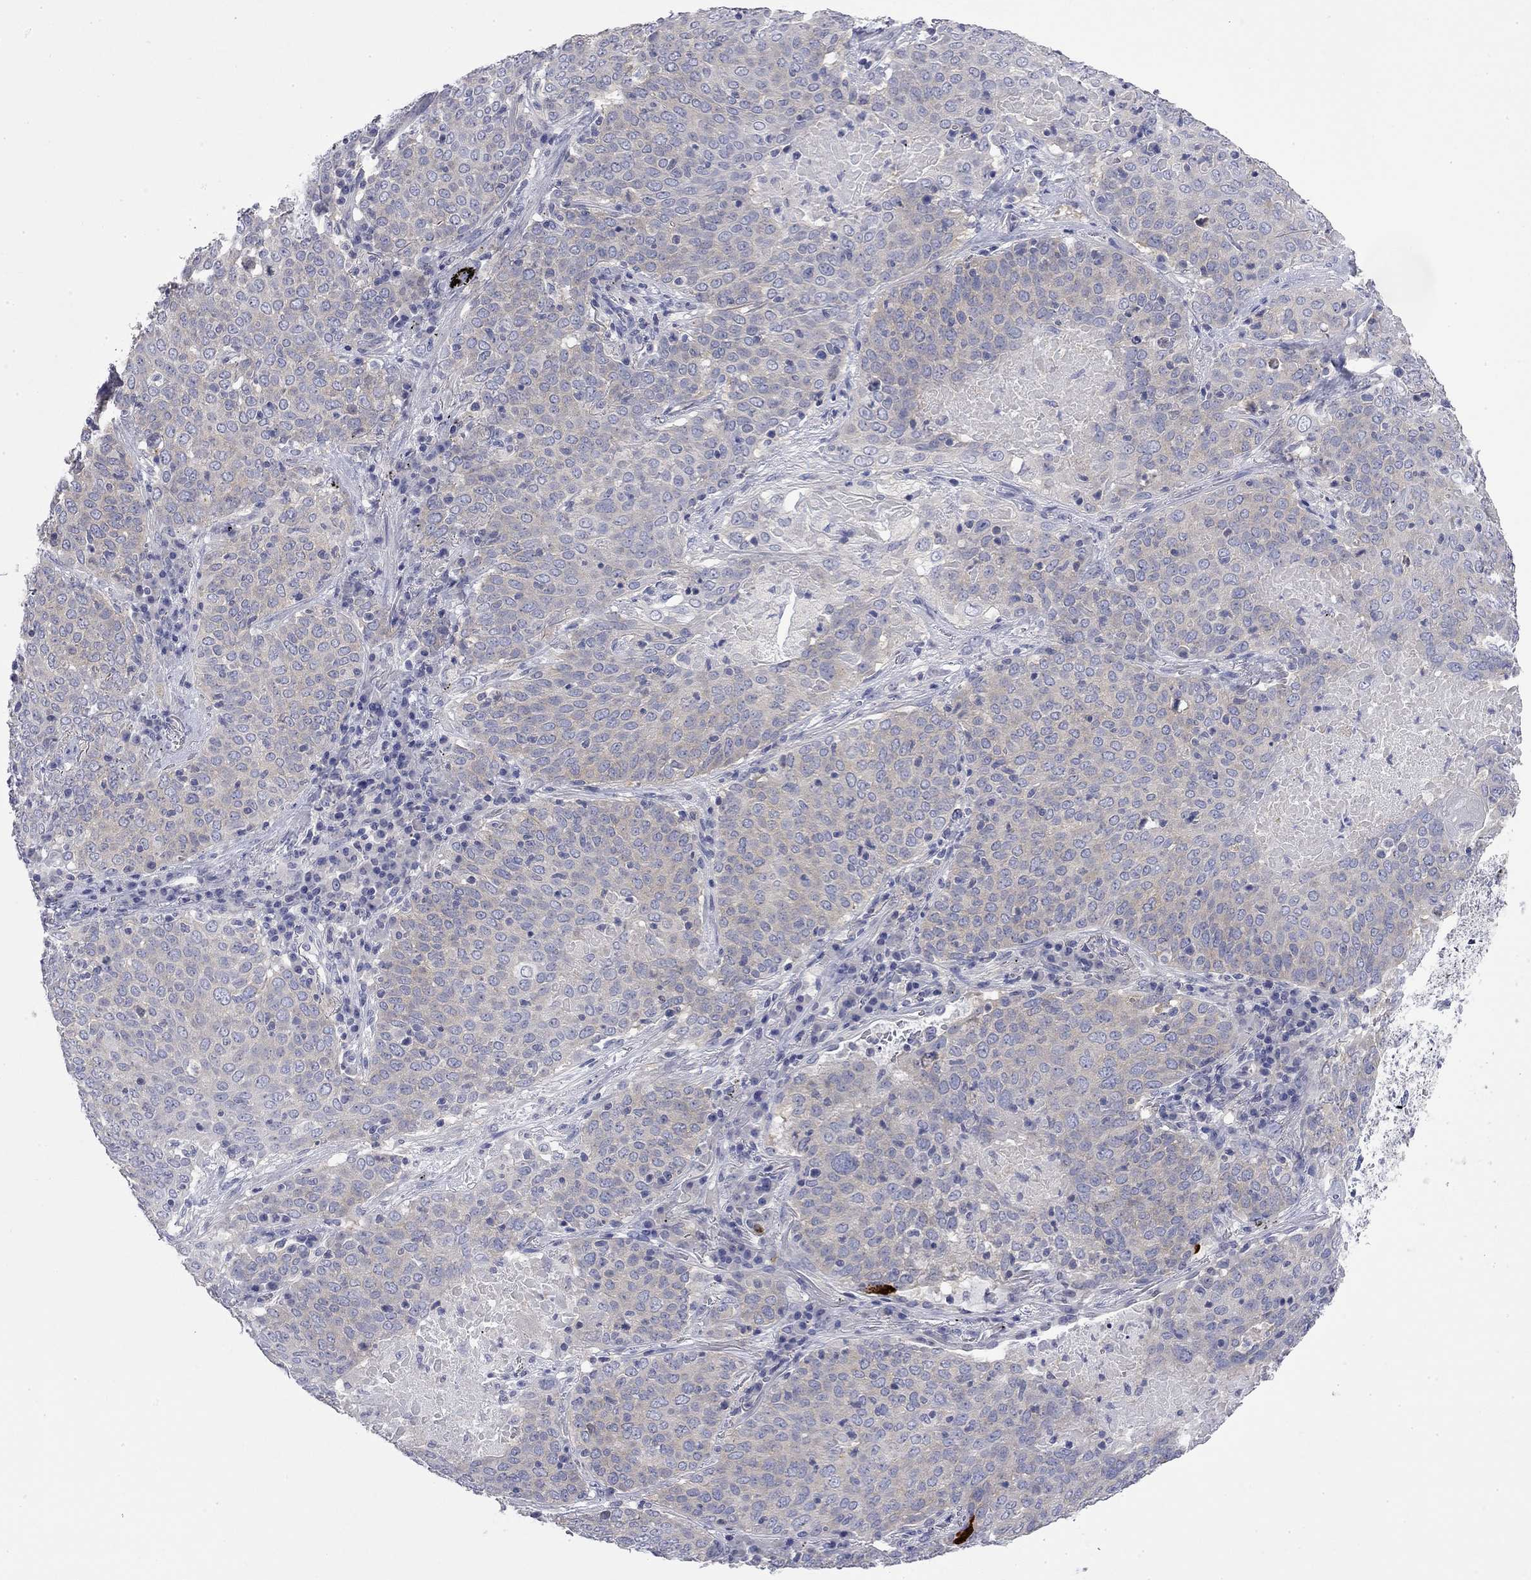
{"staining": {"intensity": "weak", "quantity": "<25%", "location": "cytoplasmic/membranous"}, "tissue": "lung cancer", "cell_type": "Tumor cells", "image_type": "cancer", "snomed": [{"axis": "morphology", "description": "Squamous cell carcinoma, NOS"}, {"axis": "topography", "description": "Lung"}], "caption": "High magnification brightfield microscopy of lung cancer (squamous cell carcinoma) stained with DAB (brown) and counterstained with hematoxylin (blue): tumor cells show no significant staining.", "gene": "ABCB4", "patient": {"sex": "male", "age": 82}}